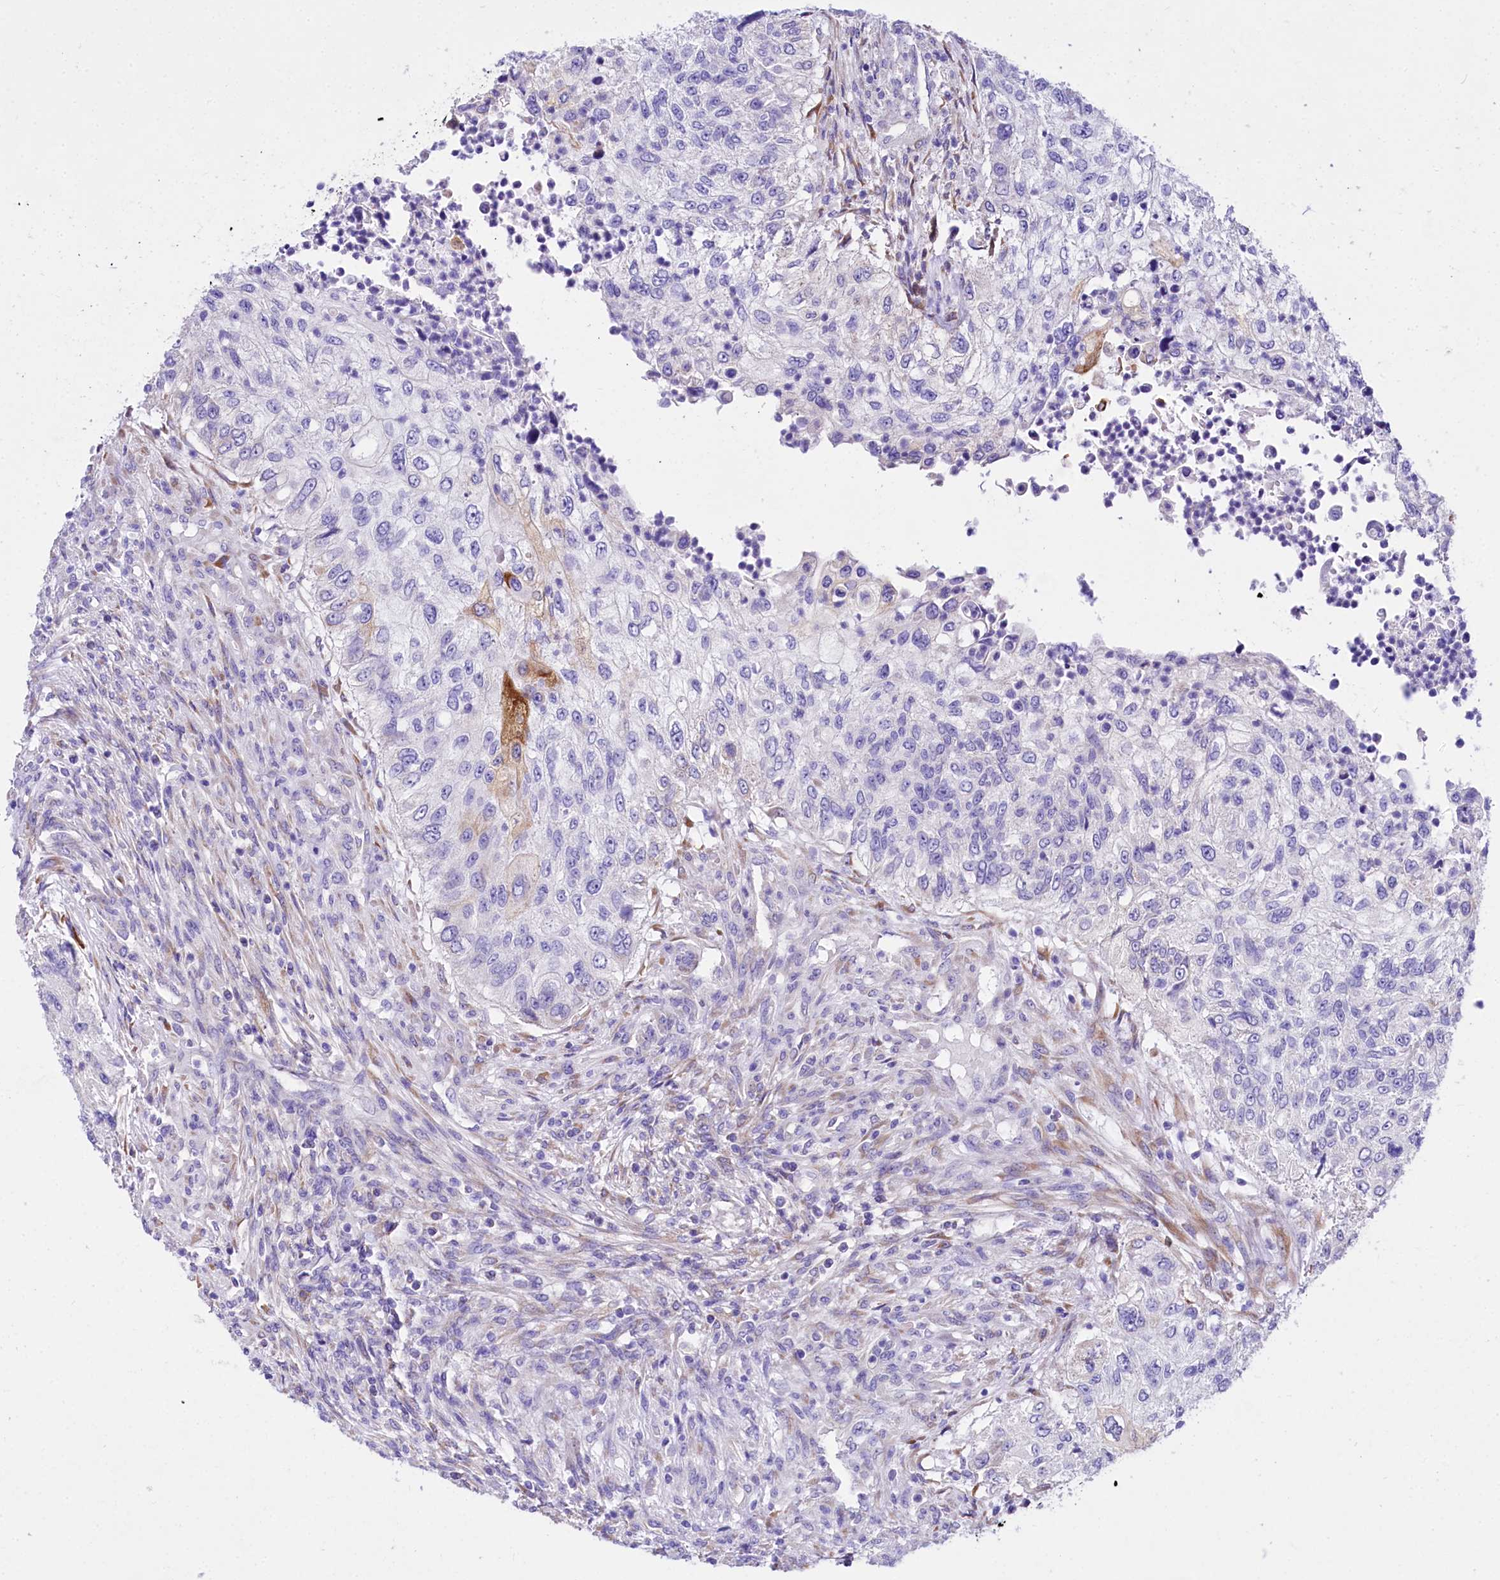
{"staining": {"intensity": "negative", "quantity": "none", "location": "none"}, "tissue": "urothelial cancer", "cell_type": "Tumor cells", "image_type": "cancer", "snomed": [{"axis": "morphology", "description": "Urothelial carcinoma, High grade"}, {"axis": "topography", "description": "Urinary bladder"}], "caption": "An image of urothelial cancer stained for a protein reveals no brown staining in tumor cells.", "gene": "A2ML1", "patient": {"sex": "female", "age": 60}}